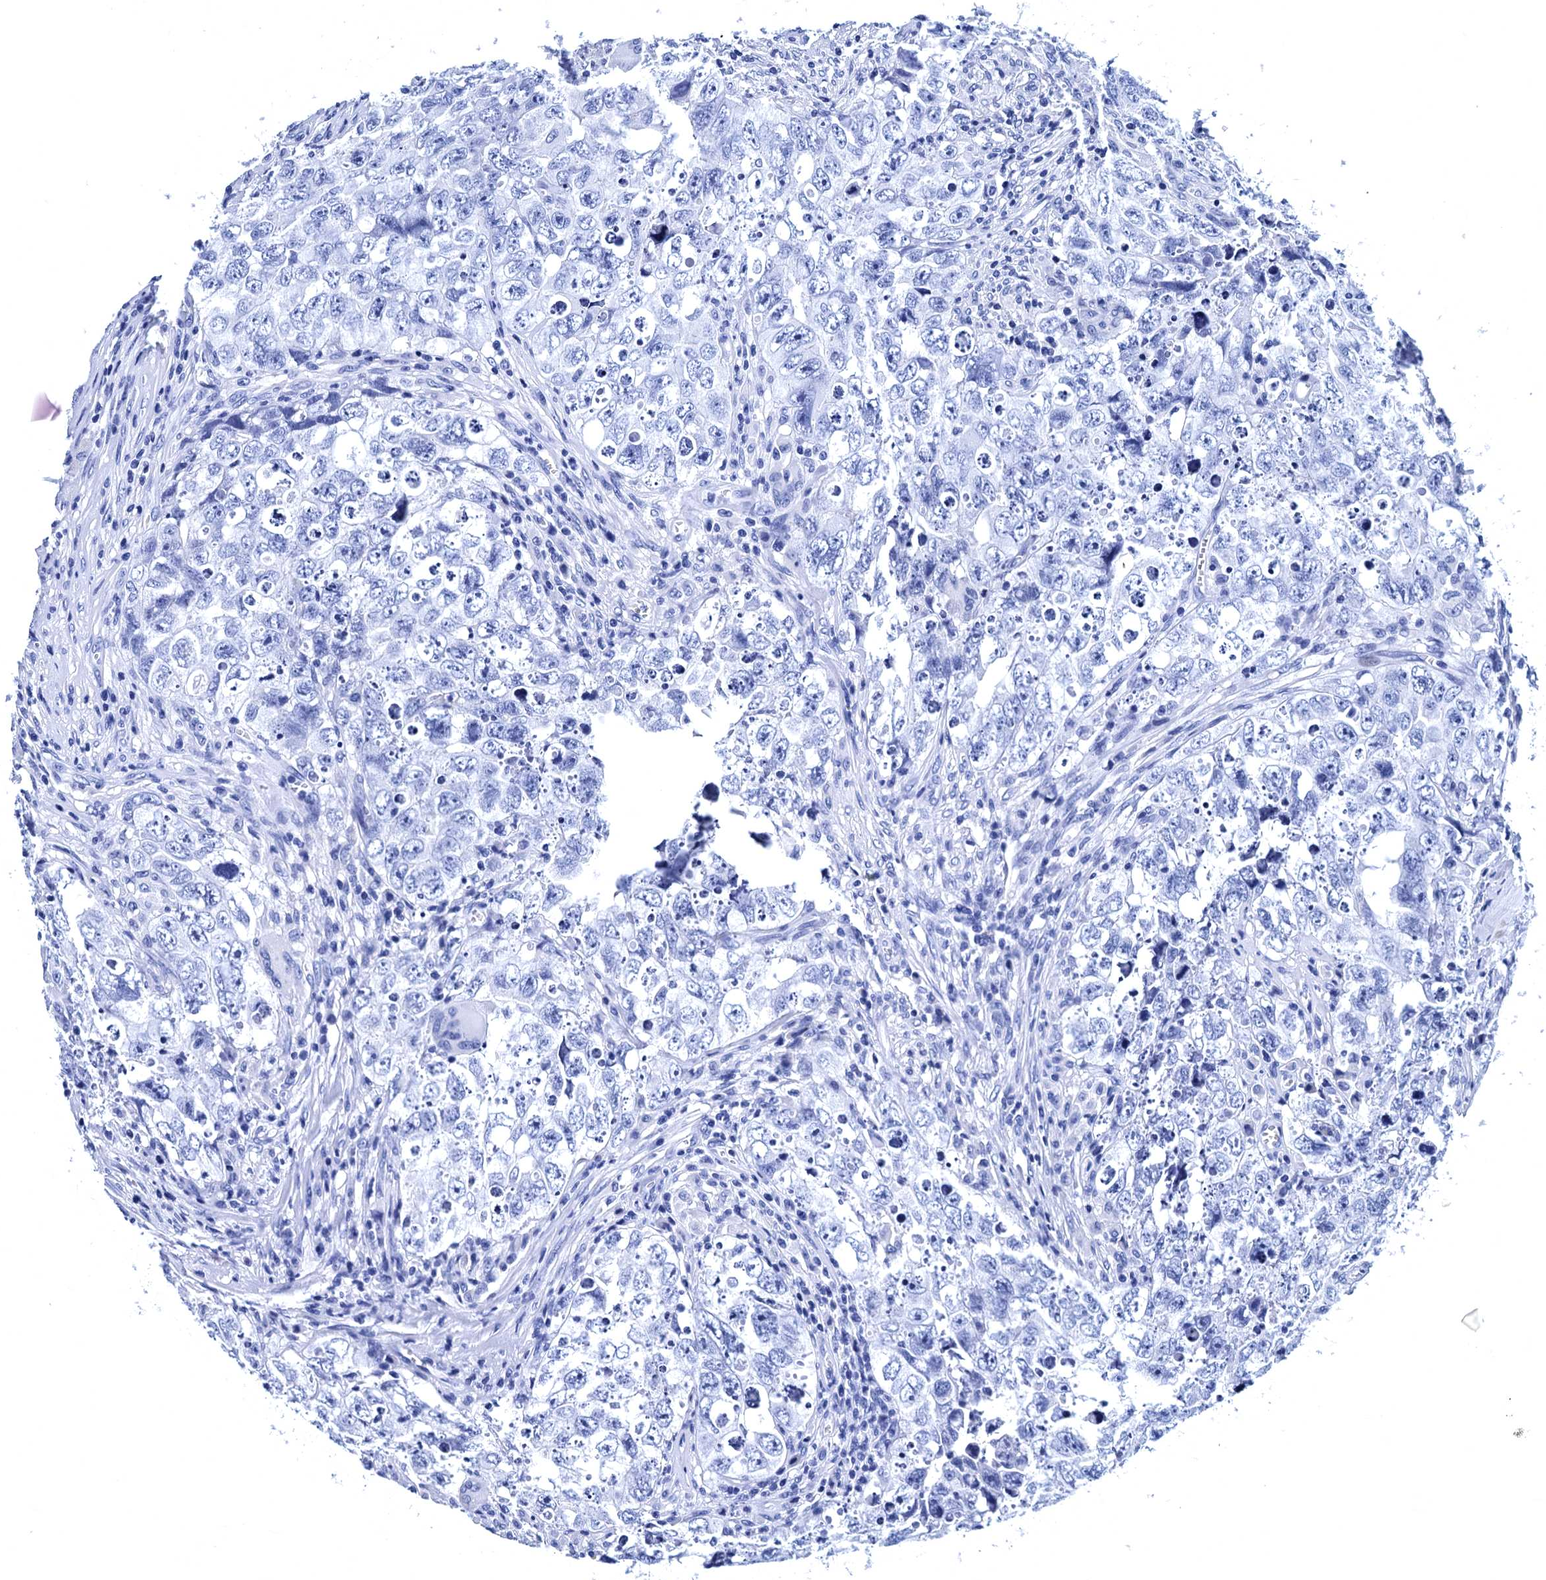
{"staining": {"intensity": "negative", "quantity": "none", "location": "none"}, "tissue": "testis cancer", "cell_type": "Tumor cells", "image_type": "cancer", "snomed": [{"axis": "morphology", "description": "Seminoma, NOS"}, {"axis": "morphology", "description": "Carcinoma, Embryonal, NOS"}, {"axis": "topography", "description": "Testis"}], "caption": "Tumor cells show no significant staining in testis cancer.", "gene": "MYBPC3", "patient": {"sex": "male", "age": 43}}